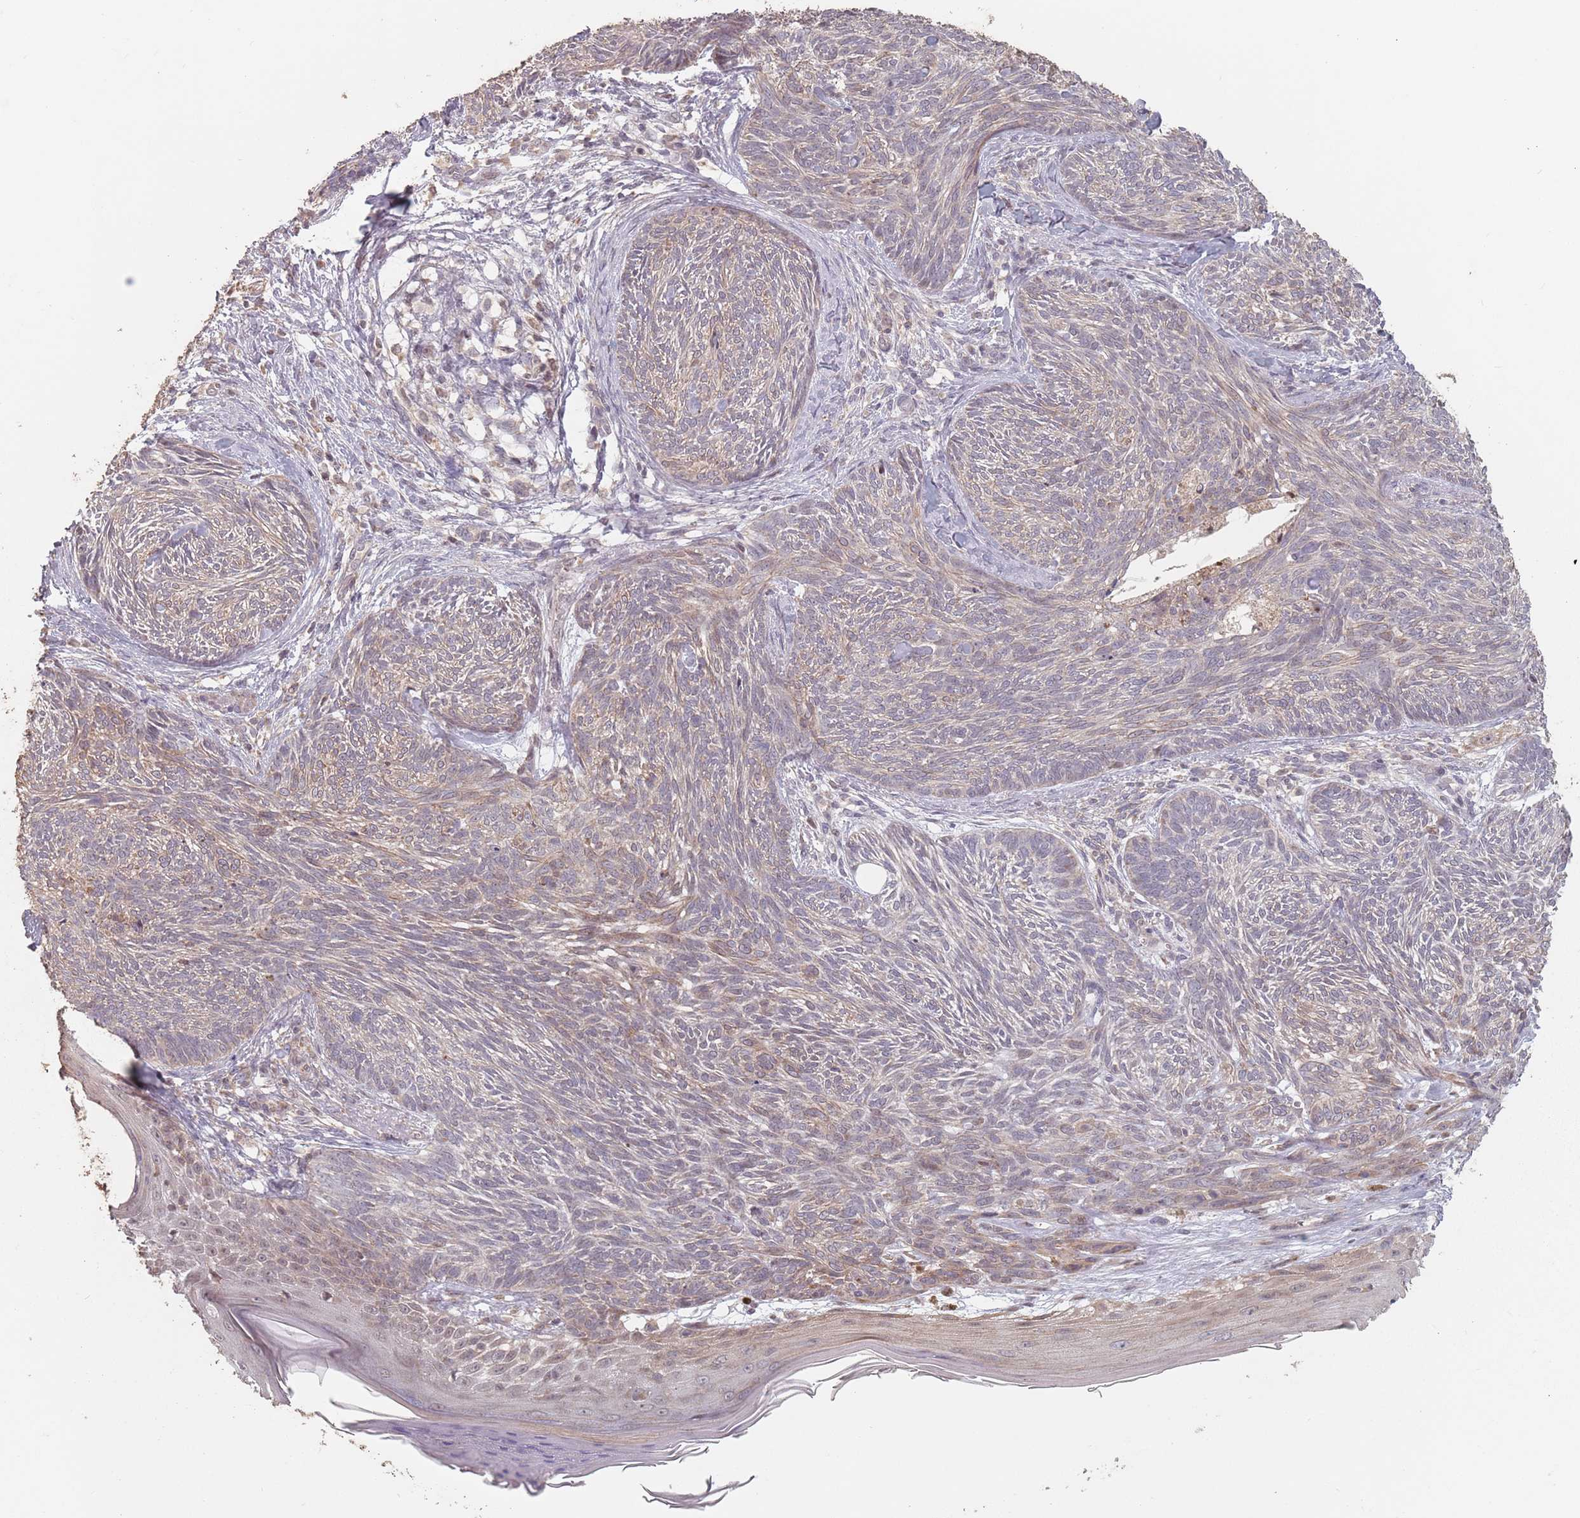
{"staining": {"intensity": "weak", "quantity": "25%-75%", "location": "cytoplasmic/membranous"}, "tissue": "skin cancer", "cell_type": "Tumor cells", "image_type": "cancer", "snomed": [{"axis": "morphology", "description": "Basal cell carcinoma"}, {"axis": "topography", "description": "Skin"}], "caption": "Protein analysis of skin cancer (basal cell carcinoma) tissue exhibits weak cytoplasmic/membranous expression in approximately 25%-75% of tumor cells.", "gene": "VPS52", "patient": {"sex": "male", "age": 73}}